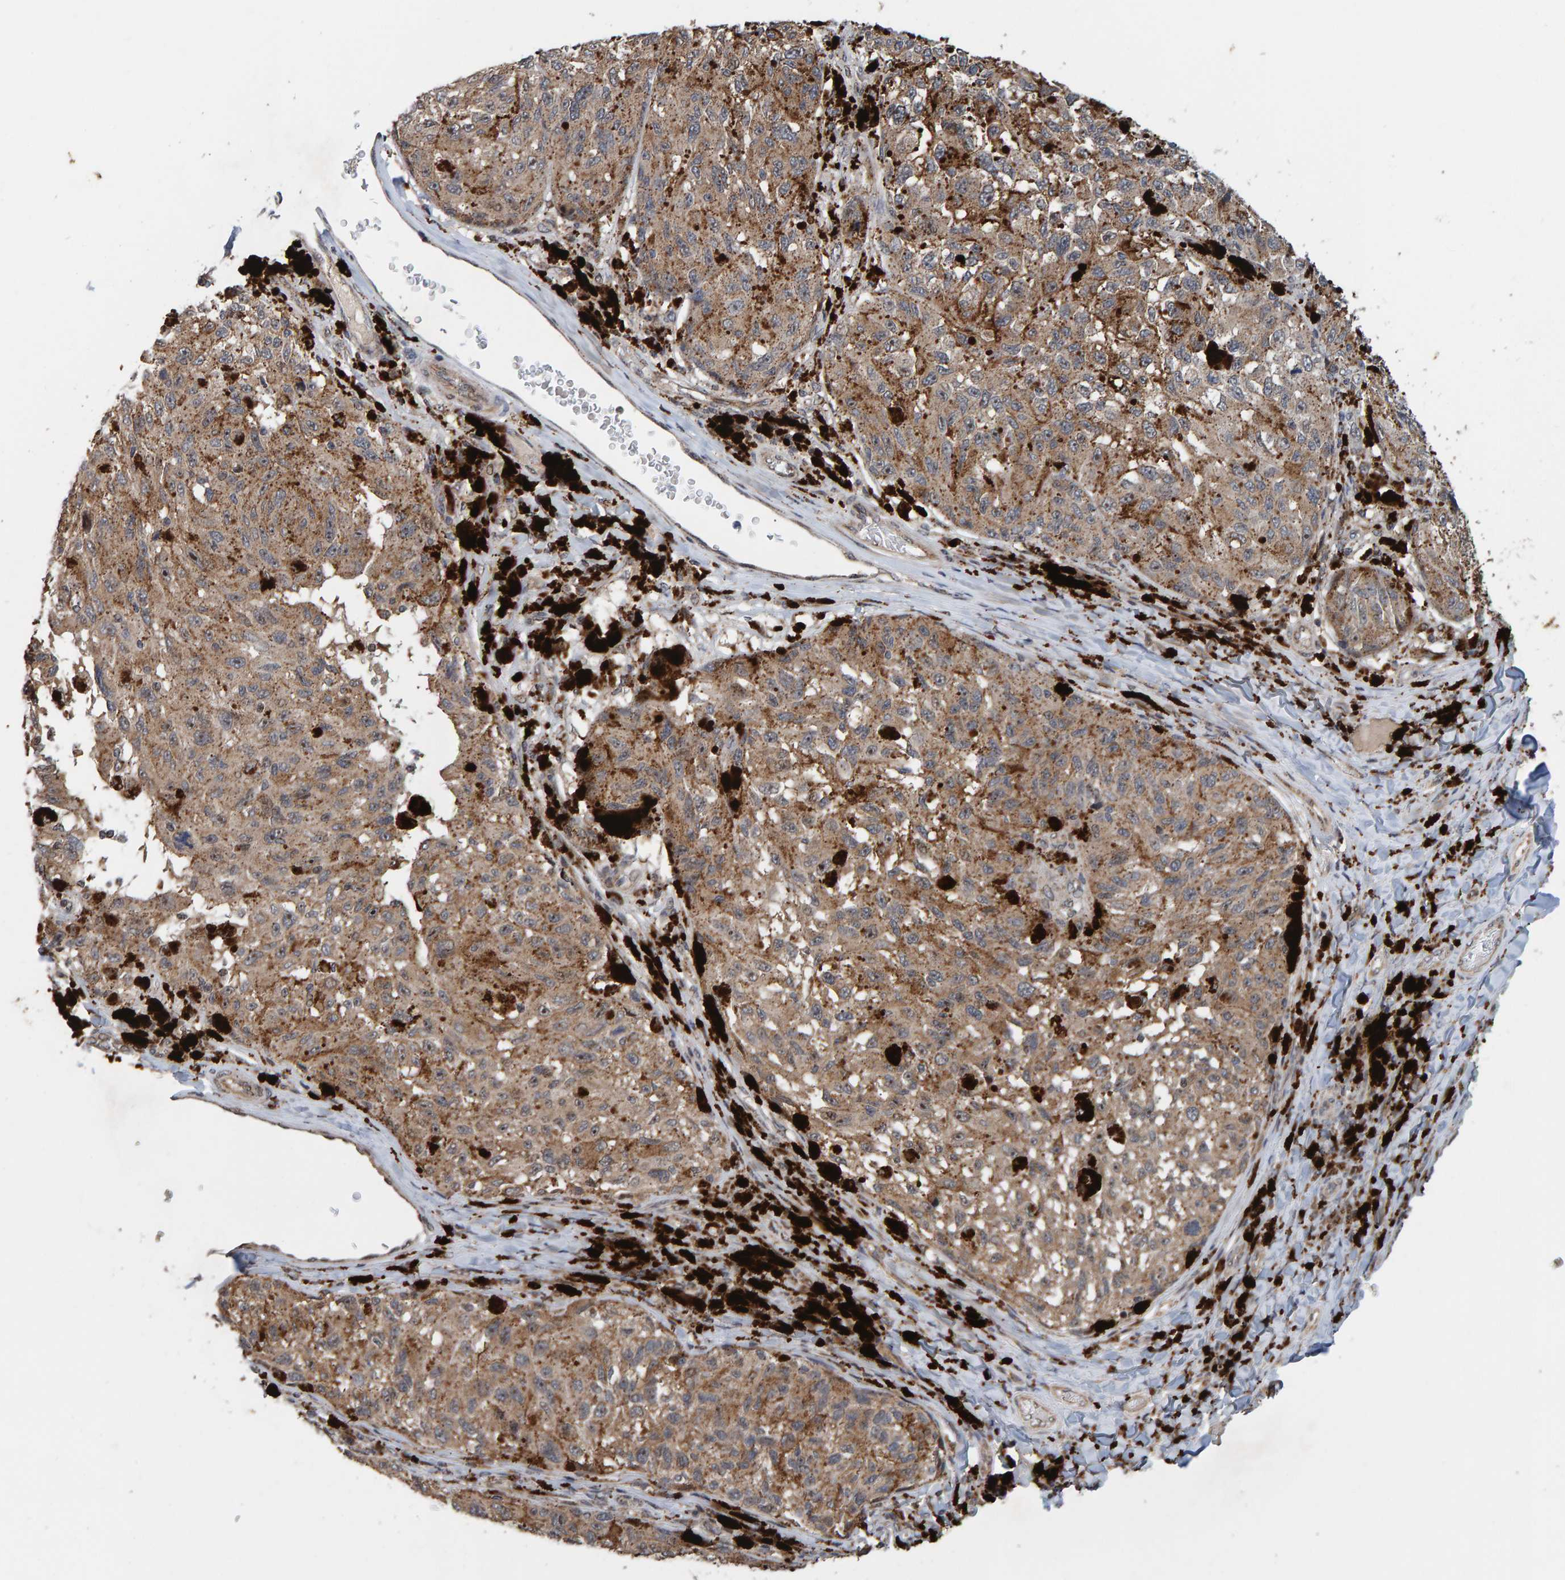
{"staining": {"intensity": "weak", "quantity": ">75%", "location": "cytoplasmic/membranous"}, "tissue": "melanoma", "cell_type": "Tumor cells", "image_type": "cancer", "snomed": [{"axis": "morphology", "description": "Malignant melanoma, NOS"}, {"axis": "topography", "description": "Skin"}], "caption": "Melanoma tissue shows weak cytoplasmic/membranous positivity in approximately >75% of tumor cells, visualized by immunohistochemistry.", "gene": "CCDC25", "patient": {"sex": "female", "age": 73}}